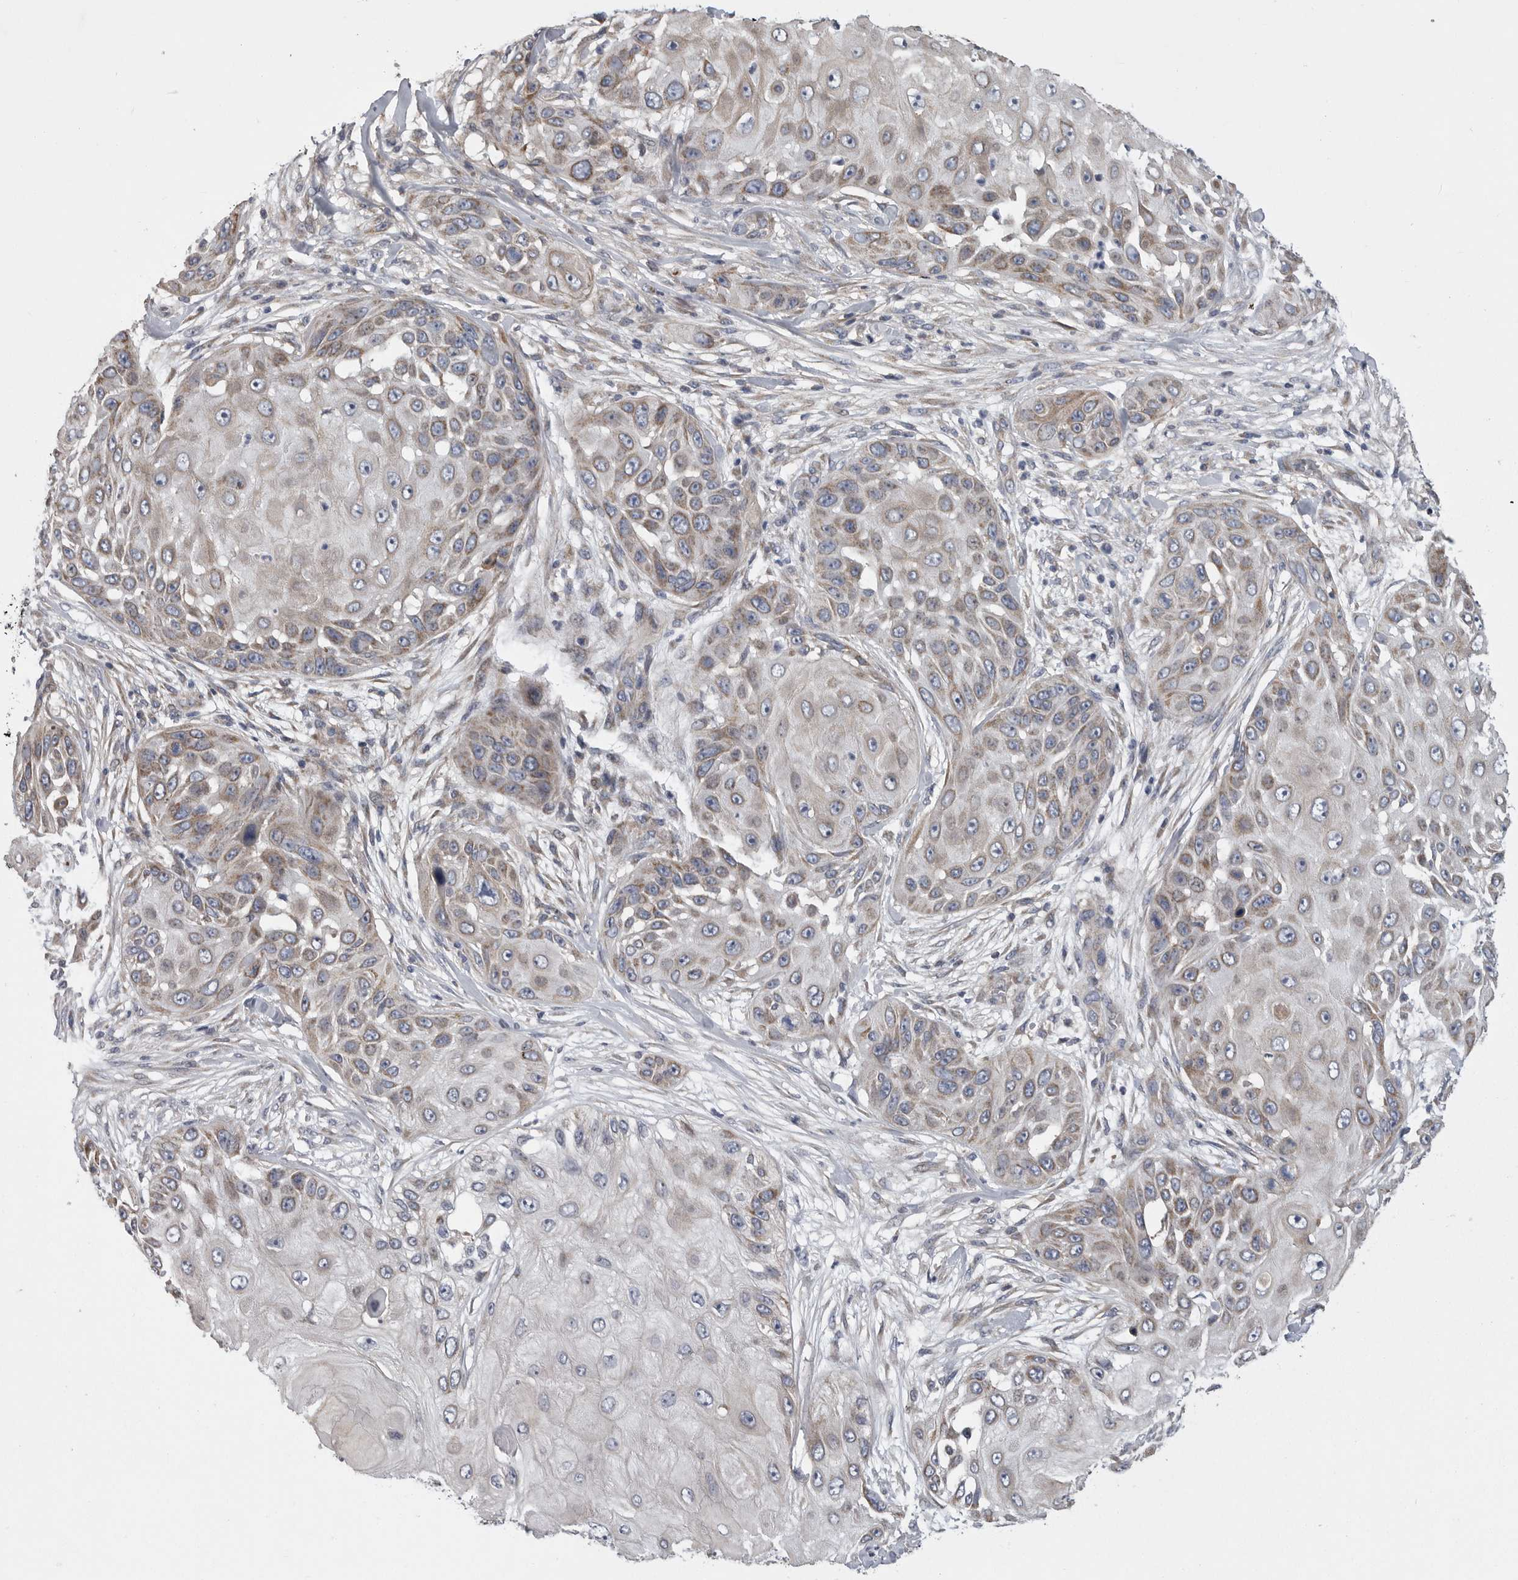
{"staining": {"intensity": "moderate", "quantity": "25%-75%", "location": "cytoplasmic/membranous"}, "tissue": "skin cancer", "cell_type": "Tumor cells", "image_type": "cancer", "snomed": [{"axis": "morphology", "description": "Squamous cell carcinoma, NOS"}, {"axis": "topography", "description": "Skin"}], "caption": "This image reveals immunohistochemistry staining of human skin cancer, with medium moderate cytoplasmic/membranous staining in about 25%-75% of tumor cells.", "gene": "CRP", "patient": {"sex": "female", "age": 44}}